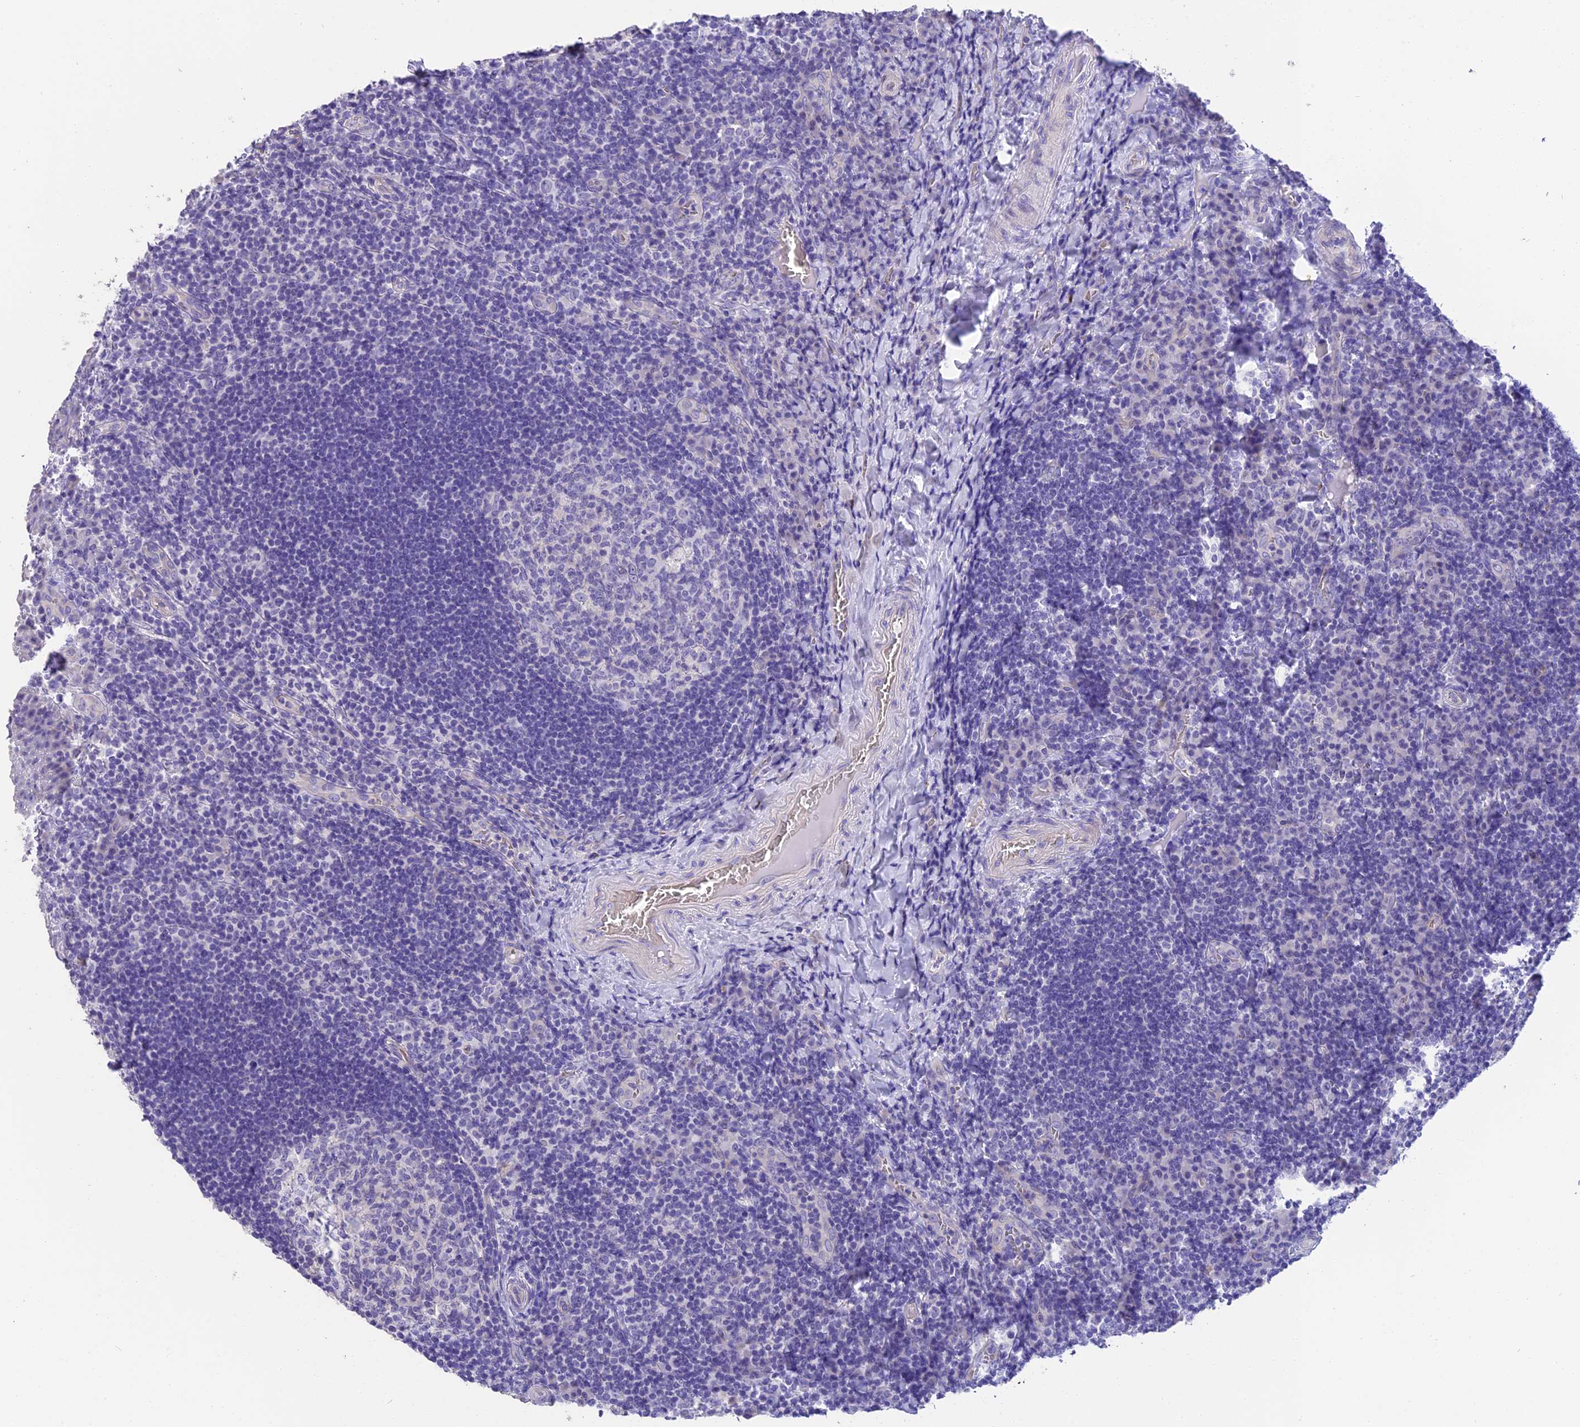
{"staining": {"intensity": "negative", "quantity": "none", "location": "none"}, "tissue": "tonsil", "cell_type": "Germinal center cells", "image_type": "normal", "snomed": [{"axis": "morphology", "description": "Normal tissue, NOS"}, {"axis": "topography", "description": "Tonsil"}], "caption": "Protein analysis of normal tonsil exhibits no significant expression in germinal center cells. Nuclei are stained in blue.", "gene": "TNNC2", "patient": {"sex": "male", "age": 17}}